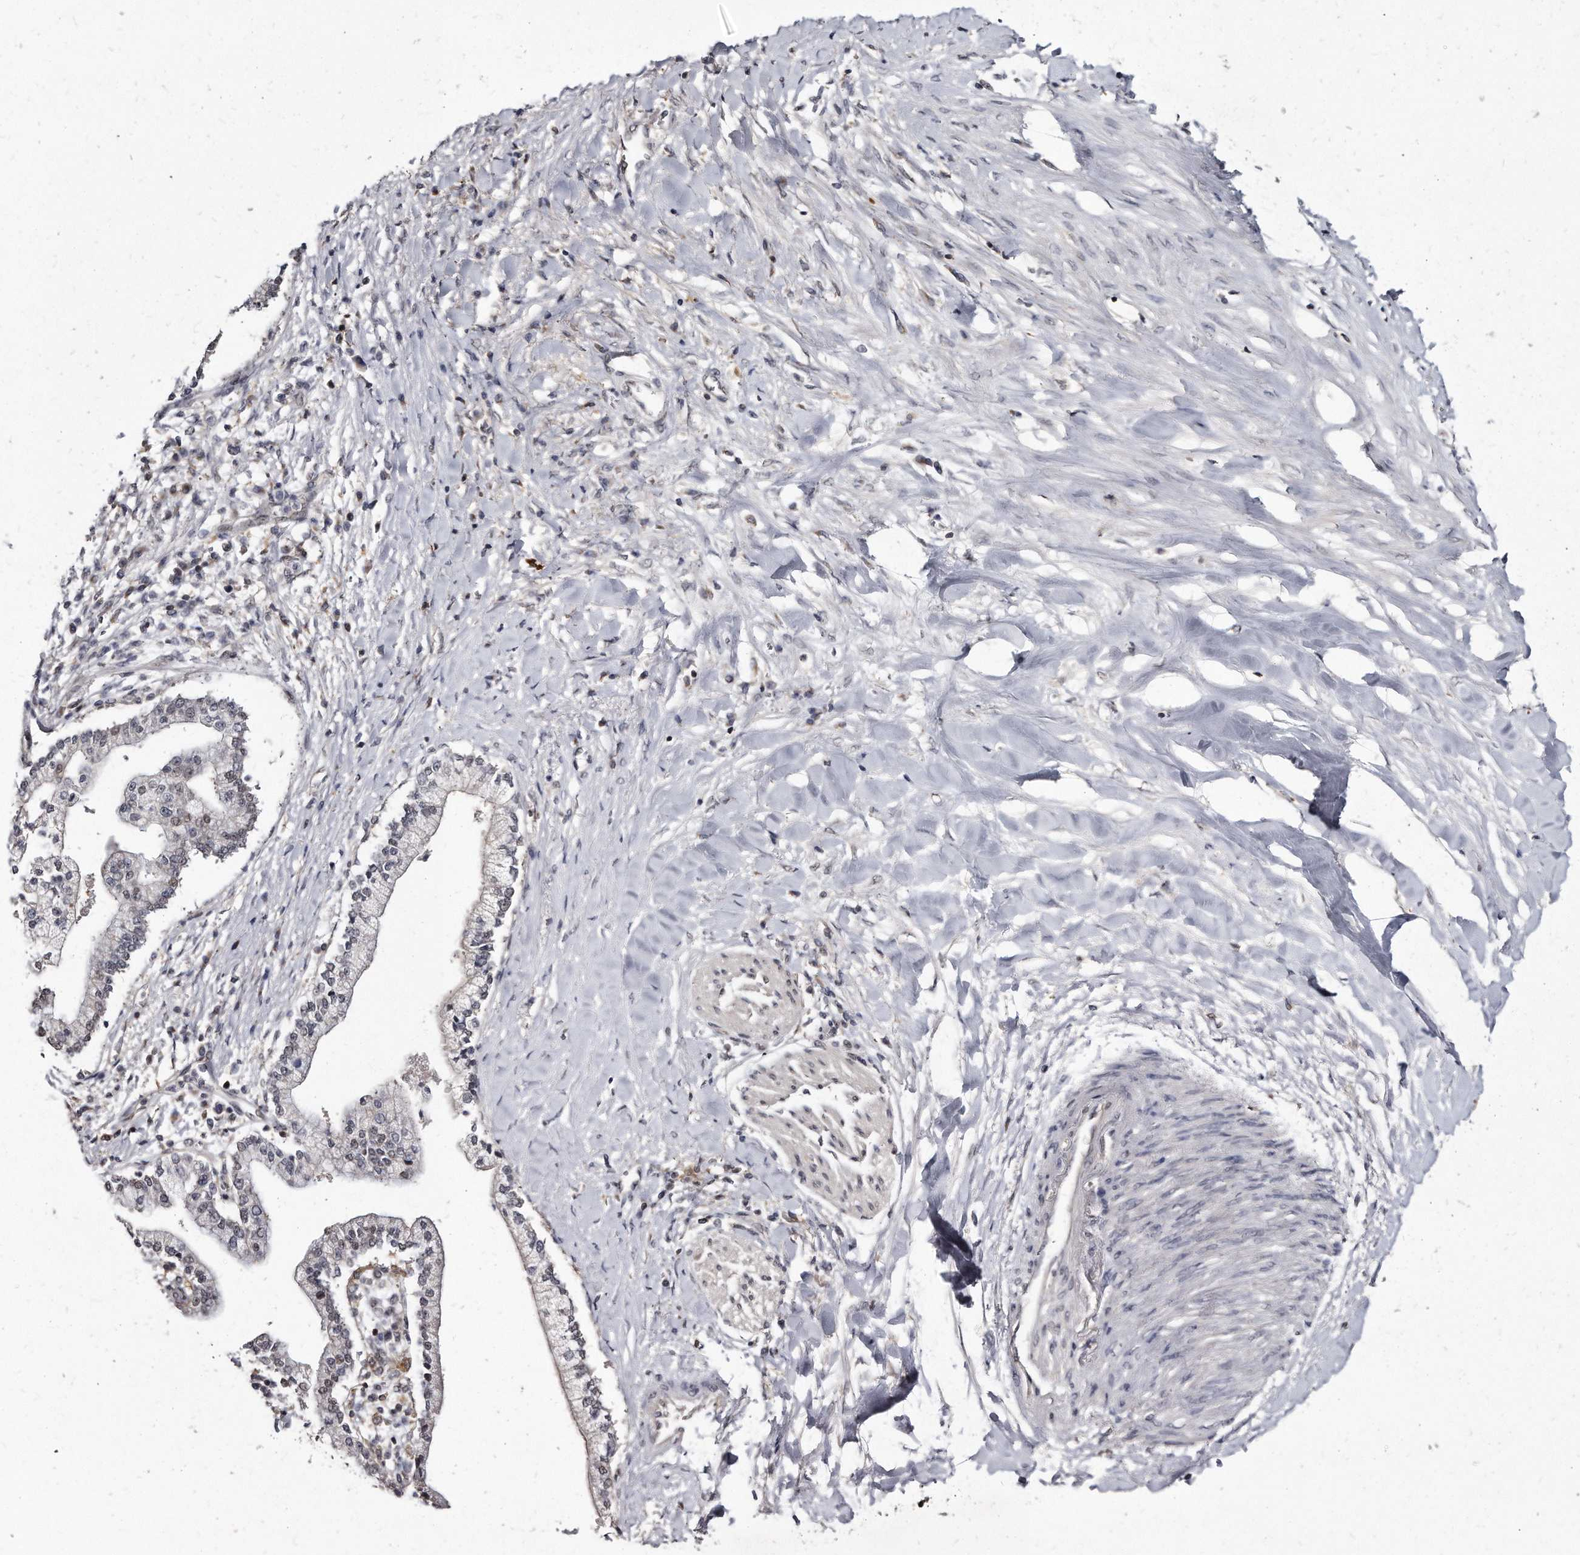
{"staining": {"intensity": "negative", "quantity": "none", "location": "none"}, "tissue": "liver cancer", "cell_type": "Tumor cells", "image_type": "cancer", "snomed": [{"axis": "morphology", "description": "Cholangiocarcinoma"}, {"axis": "topography", "description": "Liver"}], "caption": "Tumor cells are negative for brown protein staining in liver cancer (cholangiocarcinoma).", "gene": "KLHDC3", "patient": {"sex": "male", "age": 50}}